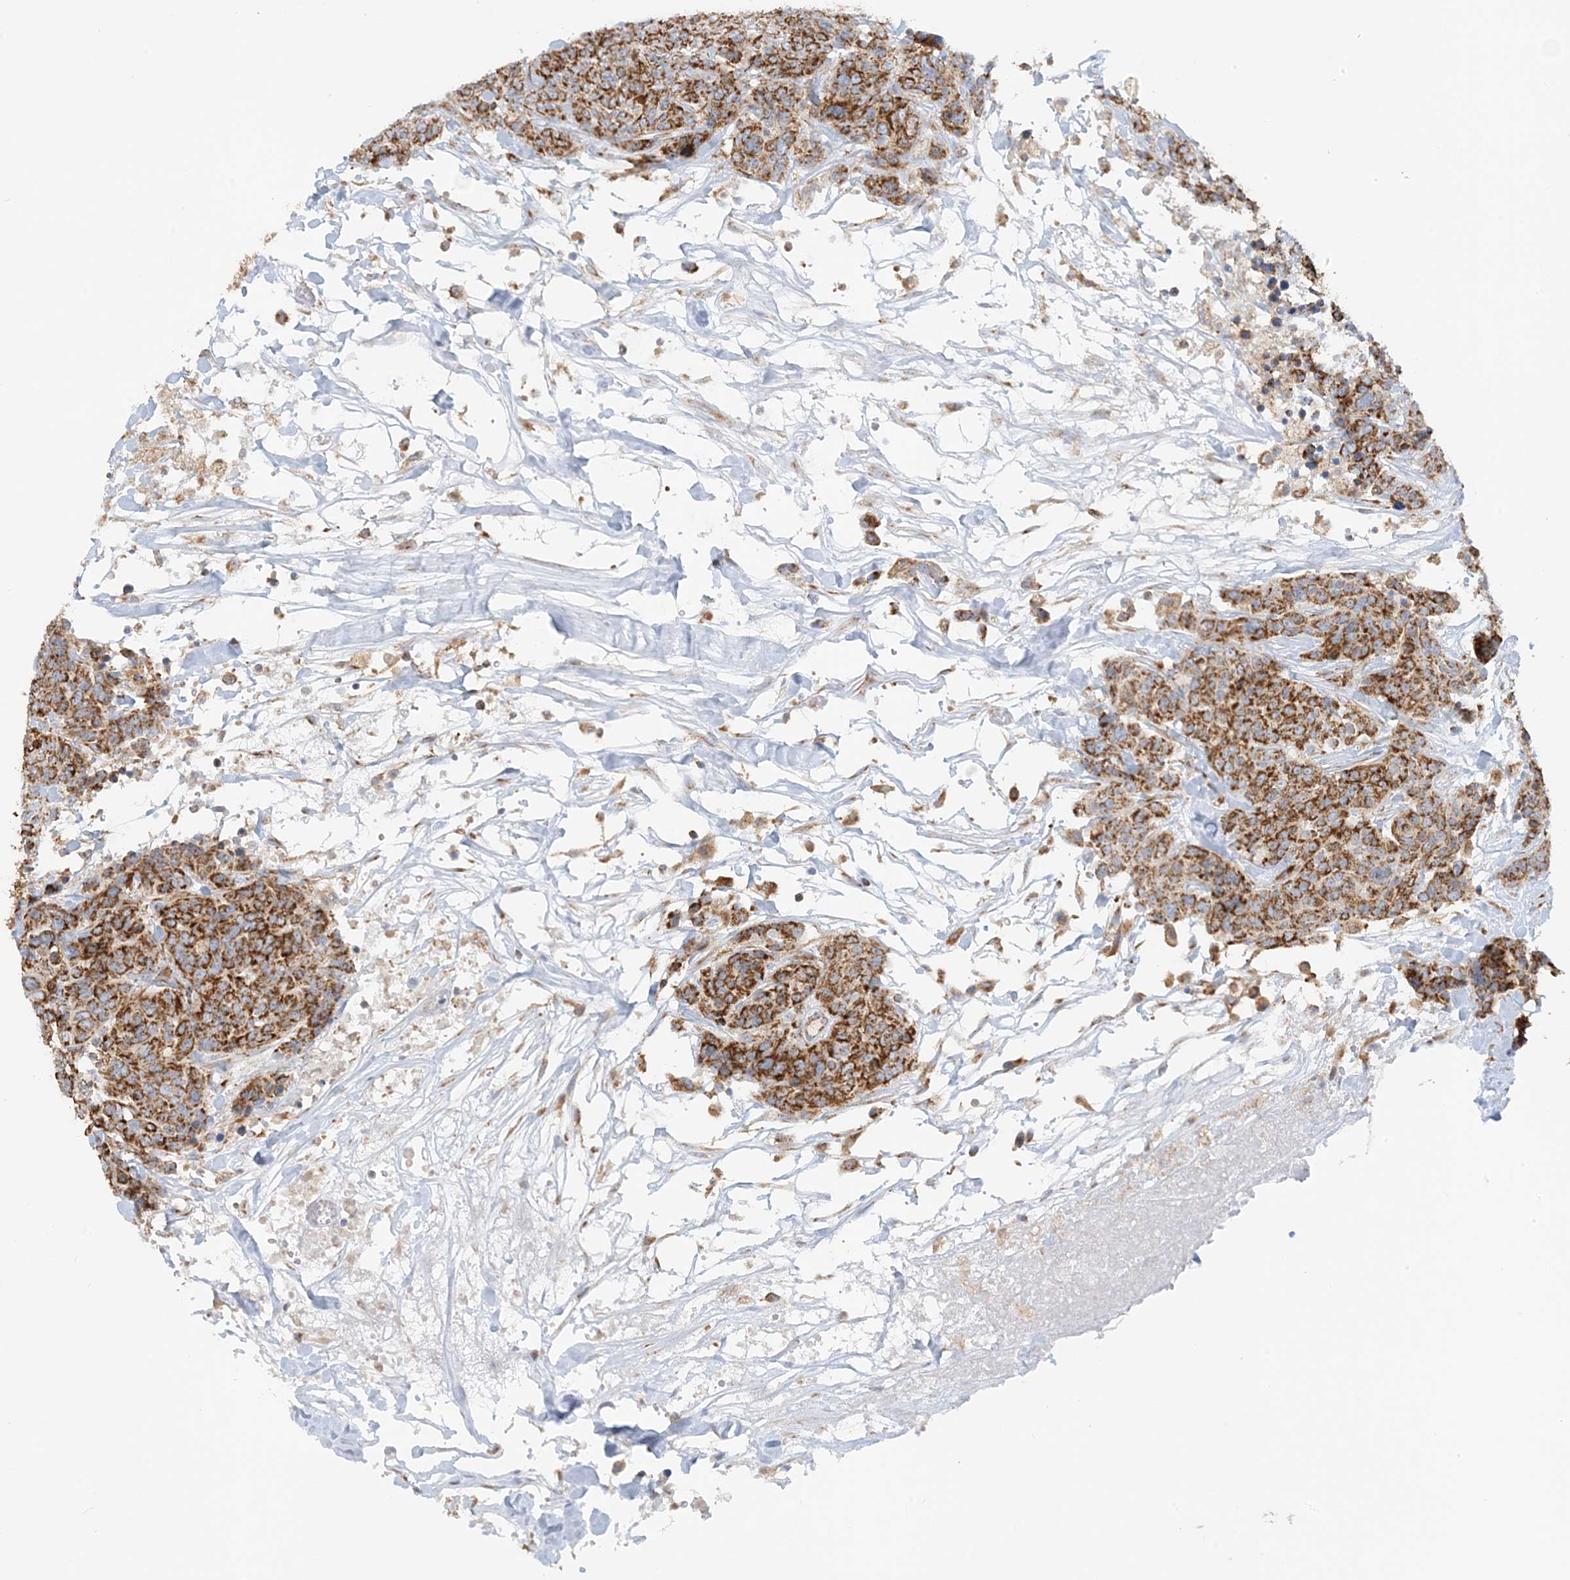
{"staining": {"intensity": "strong", "quantity": ">75%", "location": "cytoplasmic/membranous"}, "tissue": "breast cancer", "cell_type": "Tumor cells", "image_type": "cancer", "snomed": [{"axis": "morphology", "description": "Duct carcinoma"}, {"axis": "topography", "description": "Breast"}], "caption": "Protein staining by immunohistochemistry (IHC) demonstrates strong cytoplasmic/membranous expression in about >75% of tumor cells in breast cancer (infiltrating ductal carcinoma).", "gene": "COA3", "patient": {"sex": "female", "age": 37}}